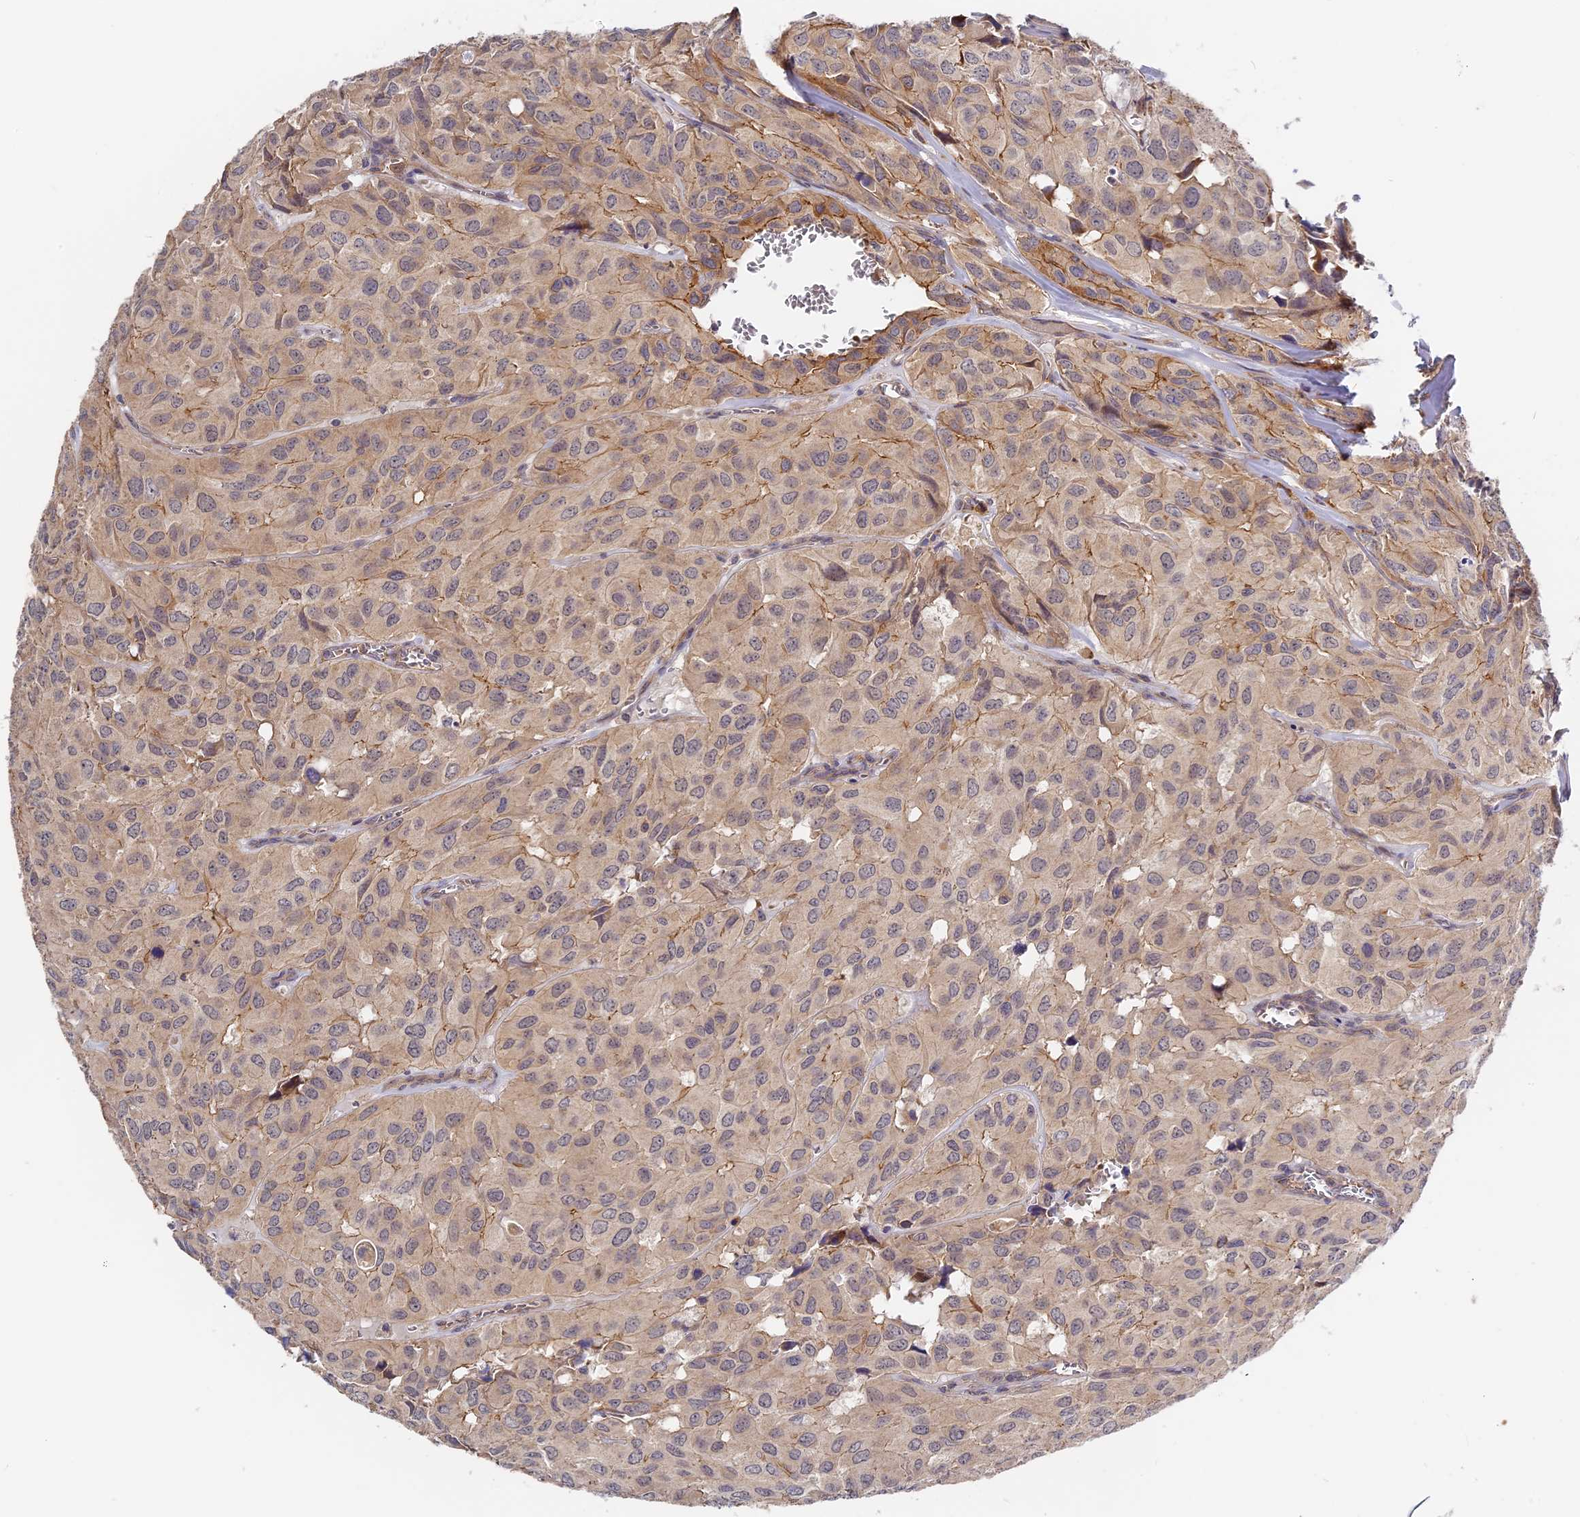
{"staining": {"intensity": "moderate", "quantity": "<25%", "location": "cytoplasmic/membranous"}, "tissue": "head and neck cancer", "cell_type": "Tumor cells", "image_type": "cancer", "snomed": [{"axis": "morphology", "description": "Adenocarcinoma, NOS"}, {"axis": "topography", "description": "Salivary gland, NOS"}, {"axis": "topography", "description": "Head-Neck"}], "caption": "Head and neck cancer stained with DAB IHC demonstrates low levels of moderate cytoplasmic/membranous staining in approximately <25% of tumor cells.", "gene": "MISP3", "patient": {"sex": "female", "age": 76}}